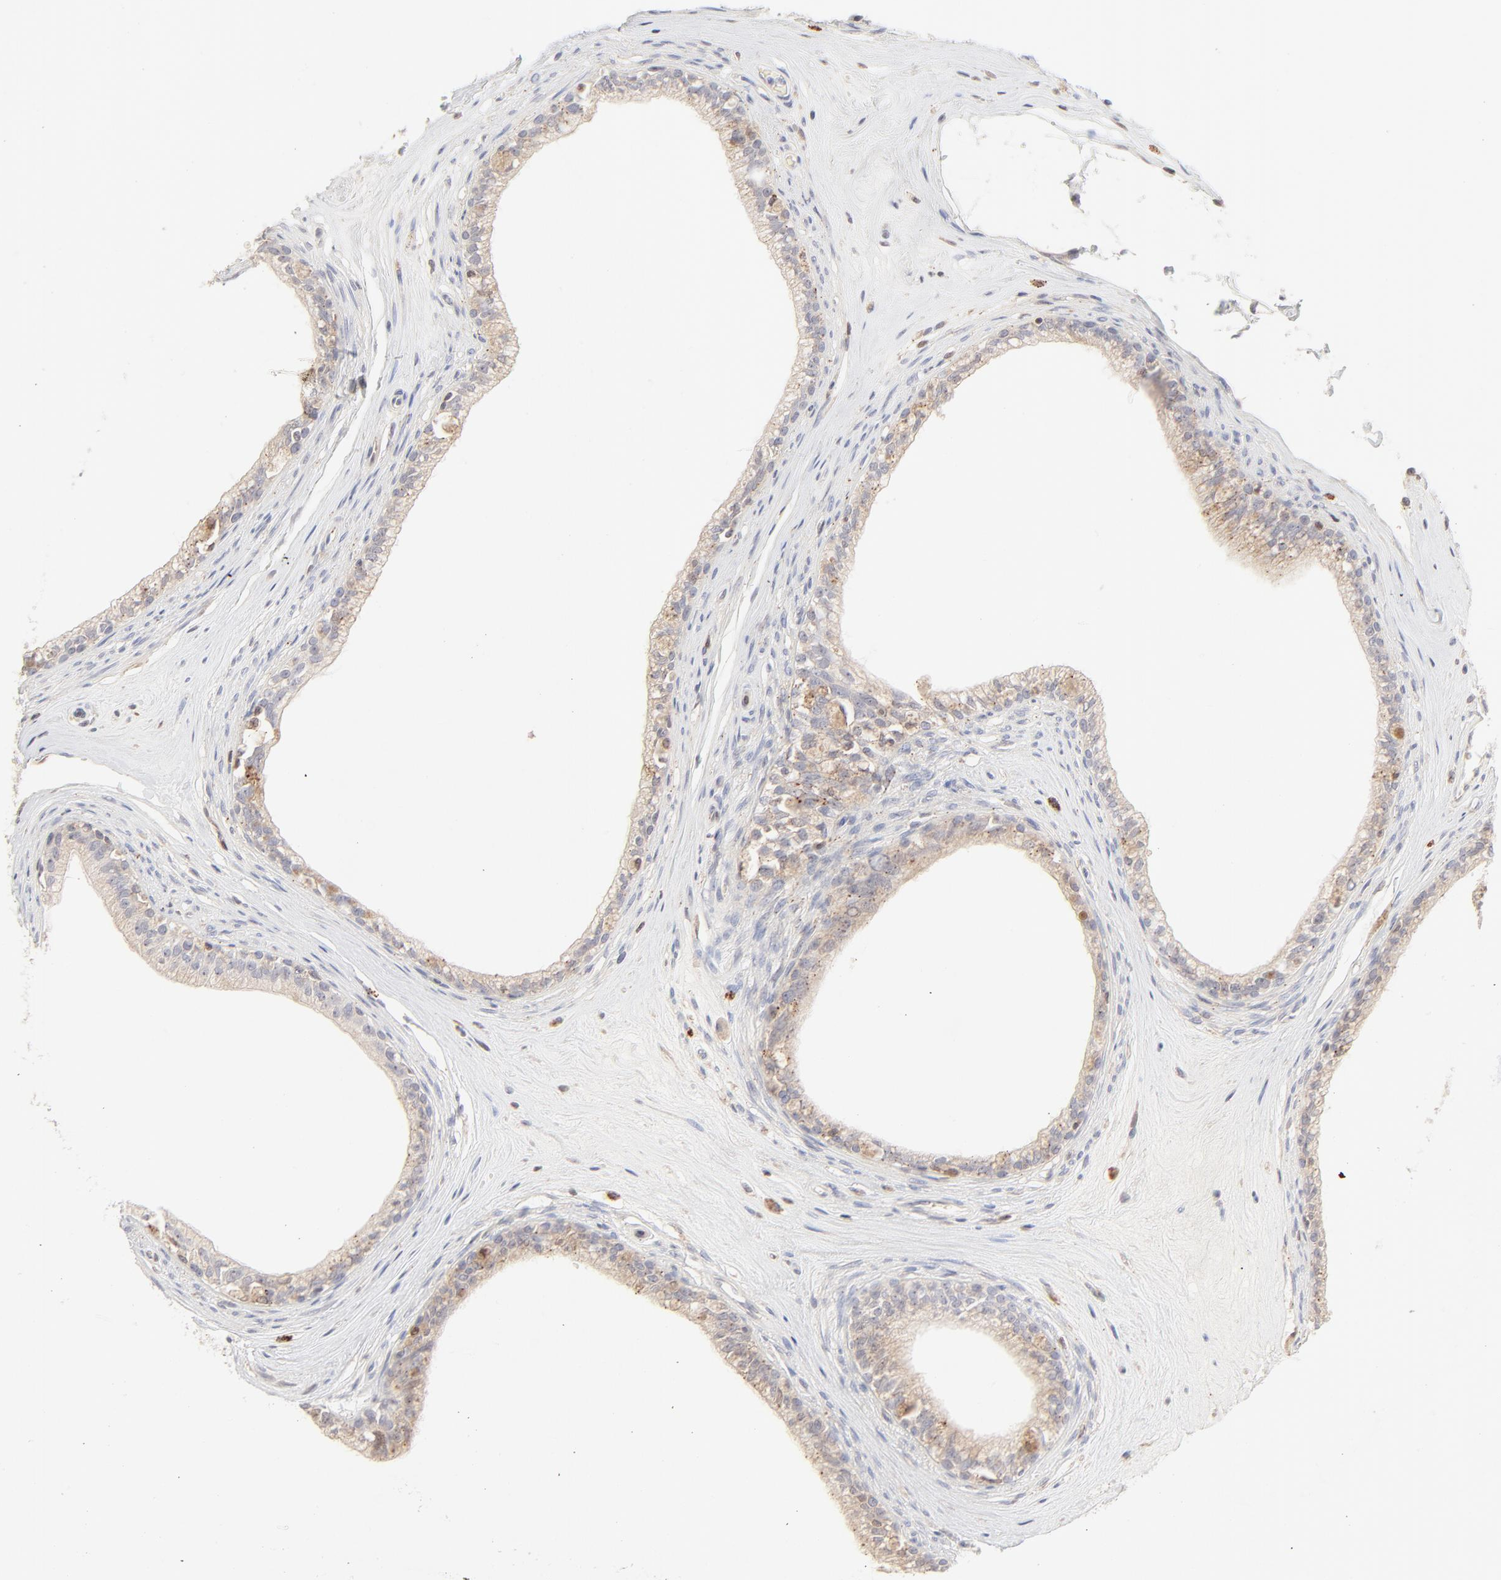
{"staining": {"intensity": "negative", "quantity": "none", "location": "none"}, "tissue": "epididymis", "cell_type": "Glandular cells", "image_type": "normal", "snomed": [{"axis": "morphology", "description": "Normal tissue, NOS"}, {"axis": "morphology", "description": "Inflammation, NOS"}, {"axis": "topography", "description": "Epididymis"}], "caption": "The image displays no significant expression in glandular cells of epididymis.", "gene": "CDK6", "patient": {"sex": "male", "age": 84}}